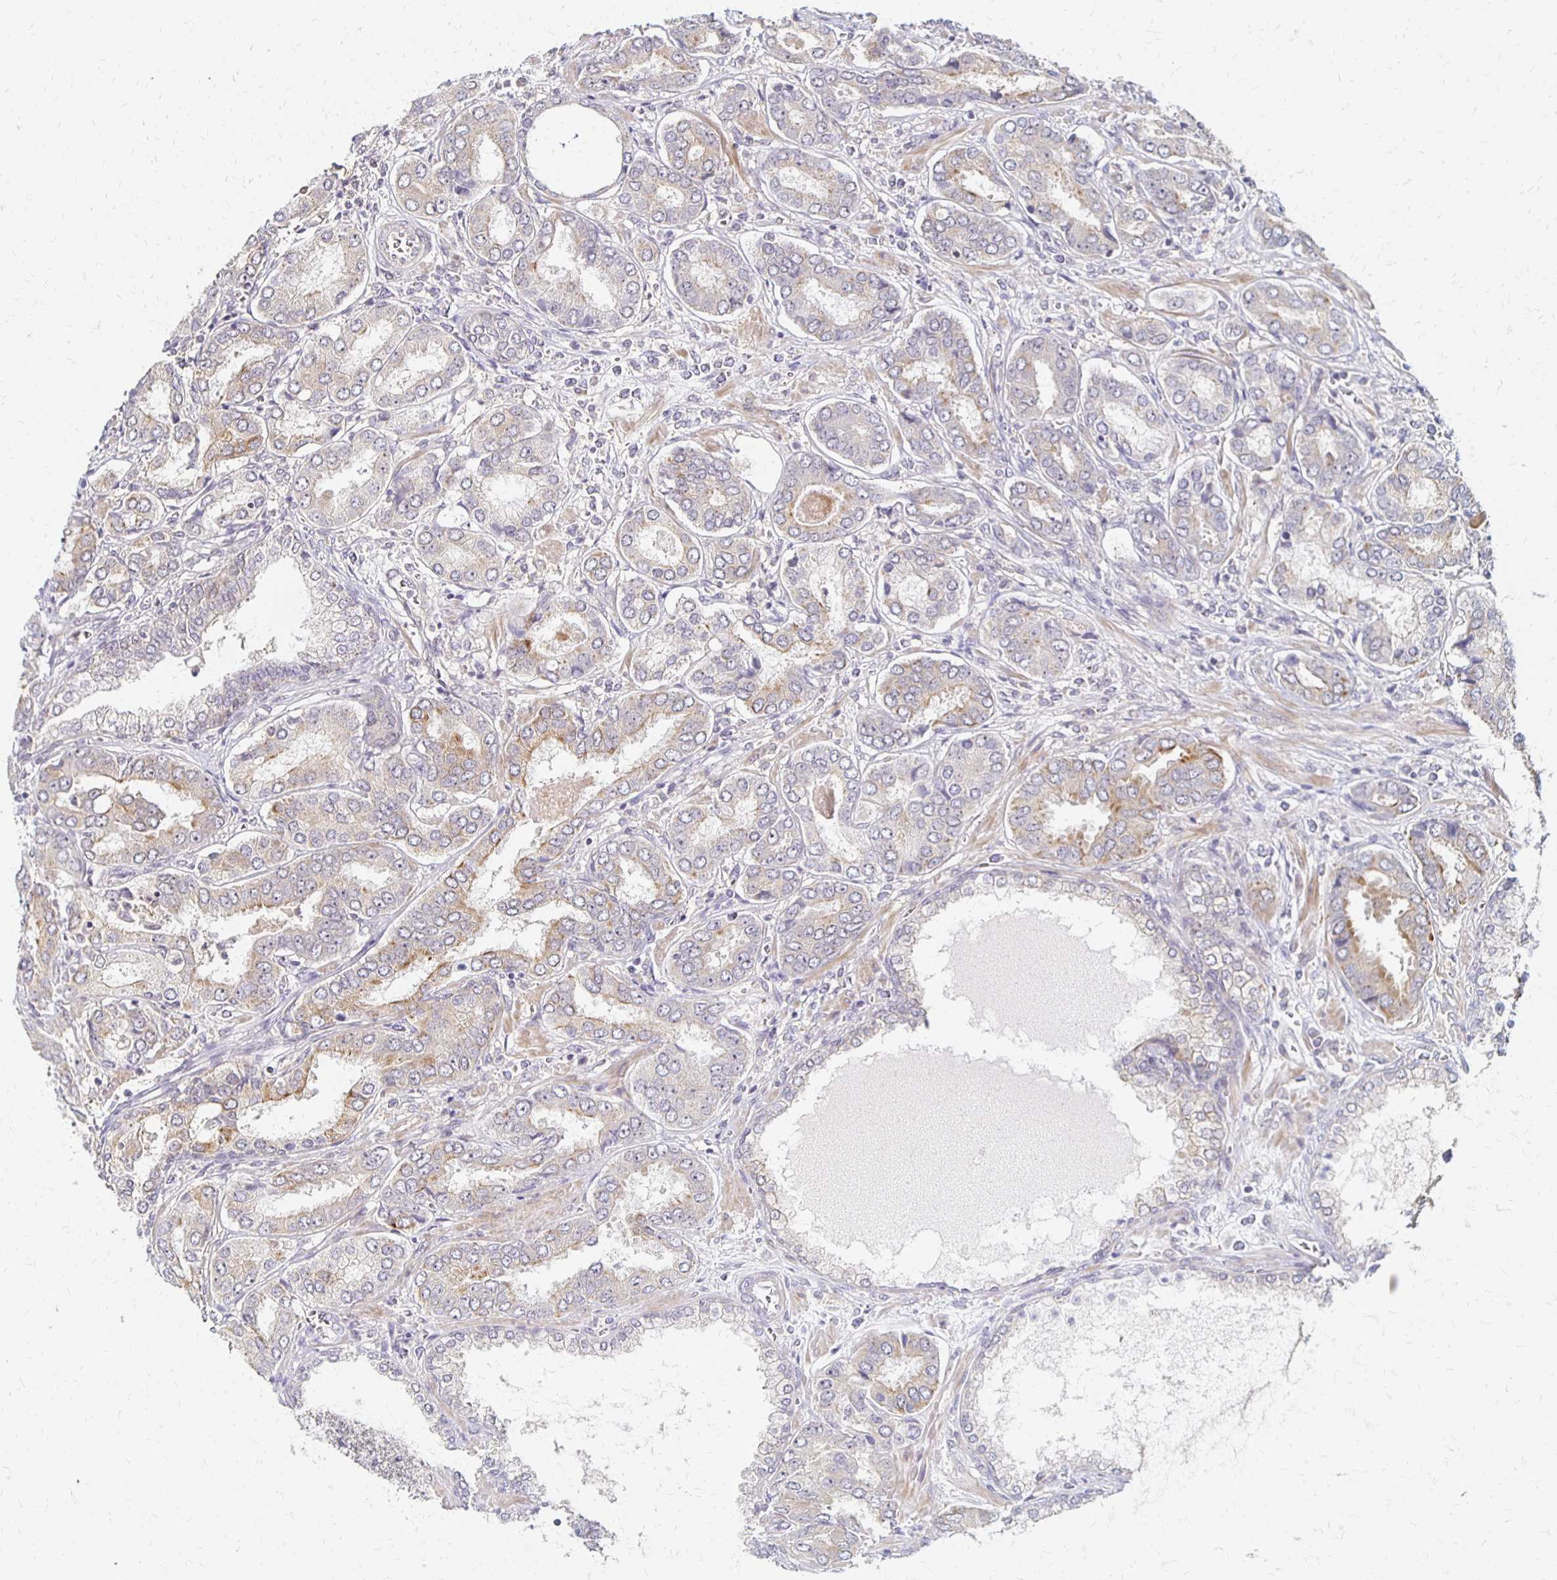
{"staining": {"intensity": "weak", "quantity": "25%-75%", "location": "cytoplasmic/membranous"}, "tissue": "prostate cancer", "cell_type": "Tumor cells", "image_type": "cancer", "snomed": [{"axis": "morphology", "description": "Adenocarcinoma, High grade"}, {"axis": "topography", "description": "Prostate"}], "caption": "Immunohistochemistry micrograph of neoplastic tissue: human prostate cancer (adenocarcinoma (high-grade)) stained using immunohistochemistry shows low levels of weak protein expression localized specifically in the cytoplasmic/membranous of tumor cells, appearing as a cytoplasmic/membranous brown color.", "gene": "PRKCB", "patient": {"sex": "male", "age": 72}}